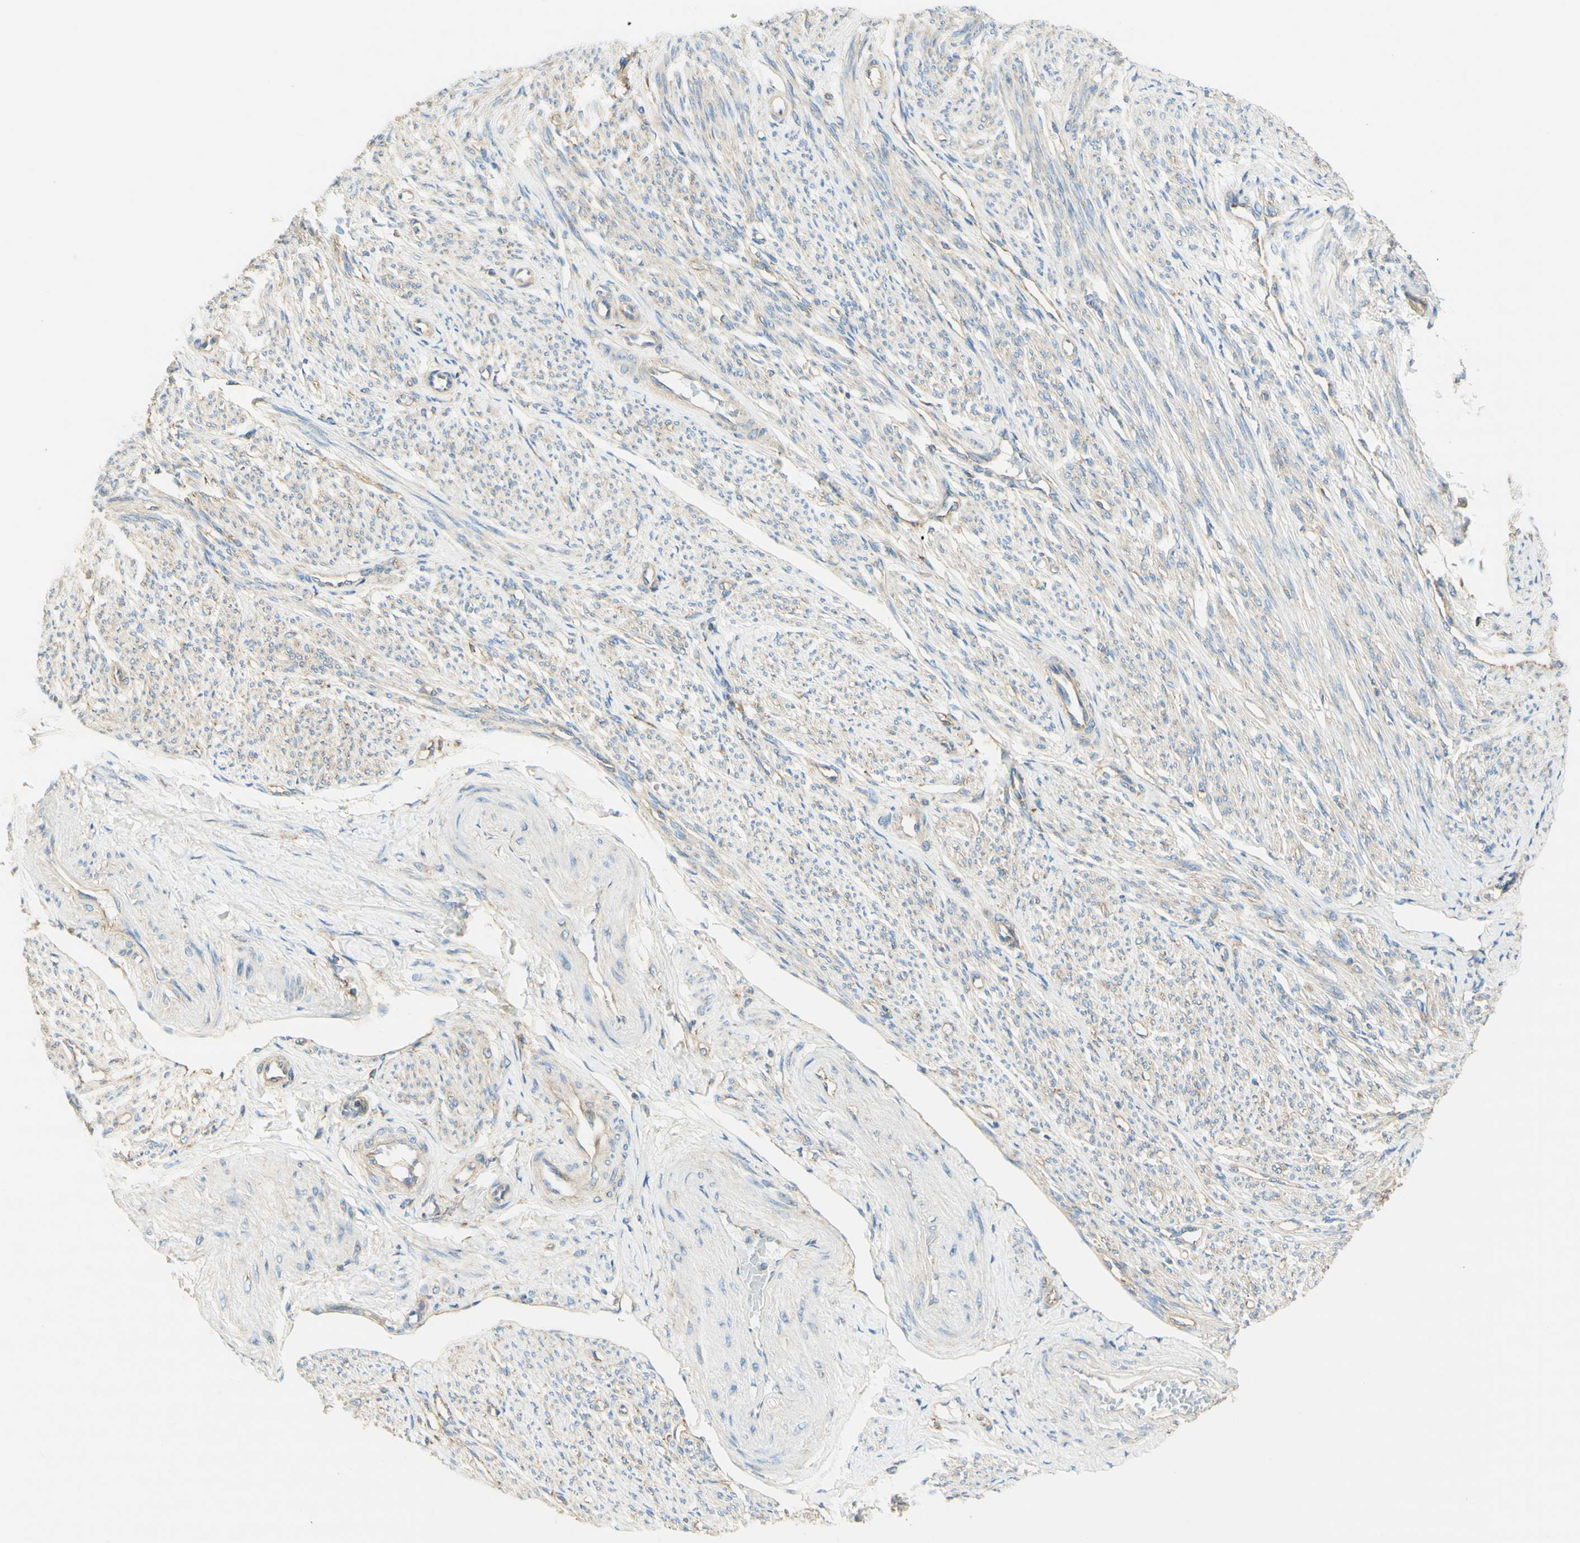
{"staining": {"intensity": "weak", "quantity": "25%-75%", "location": "cytoplasmic/membranous"}, "tissue": "smooth muscle", "cell_type": "Smooth muscle cells", "image_type": "normal", "snomed": [{"axis": "morphology", "description": "Normal tissue, NOS"}, {"axis": "topography", "description": "Smooth muscle"}], "caption": "Protein expression analysis of benign human smooth muscle reveals weak cytoplasmic/membranous staining in about 25%-75% of smooth muscle cells.", "gene": "CLTC", "patient": {"sex": "female", "age": 65}}